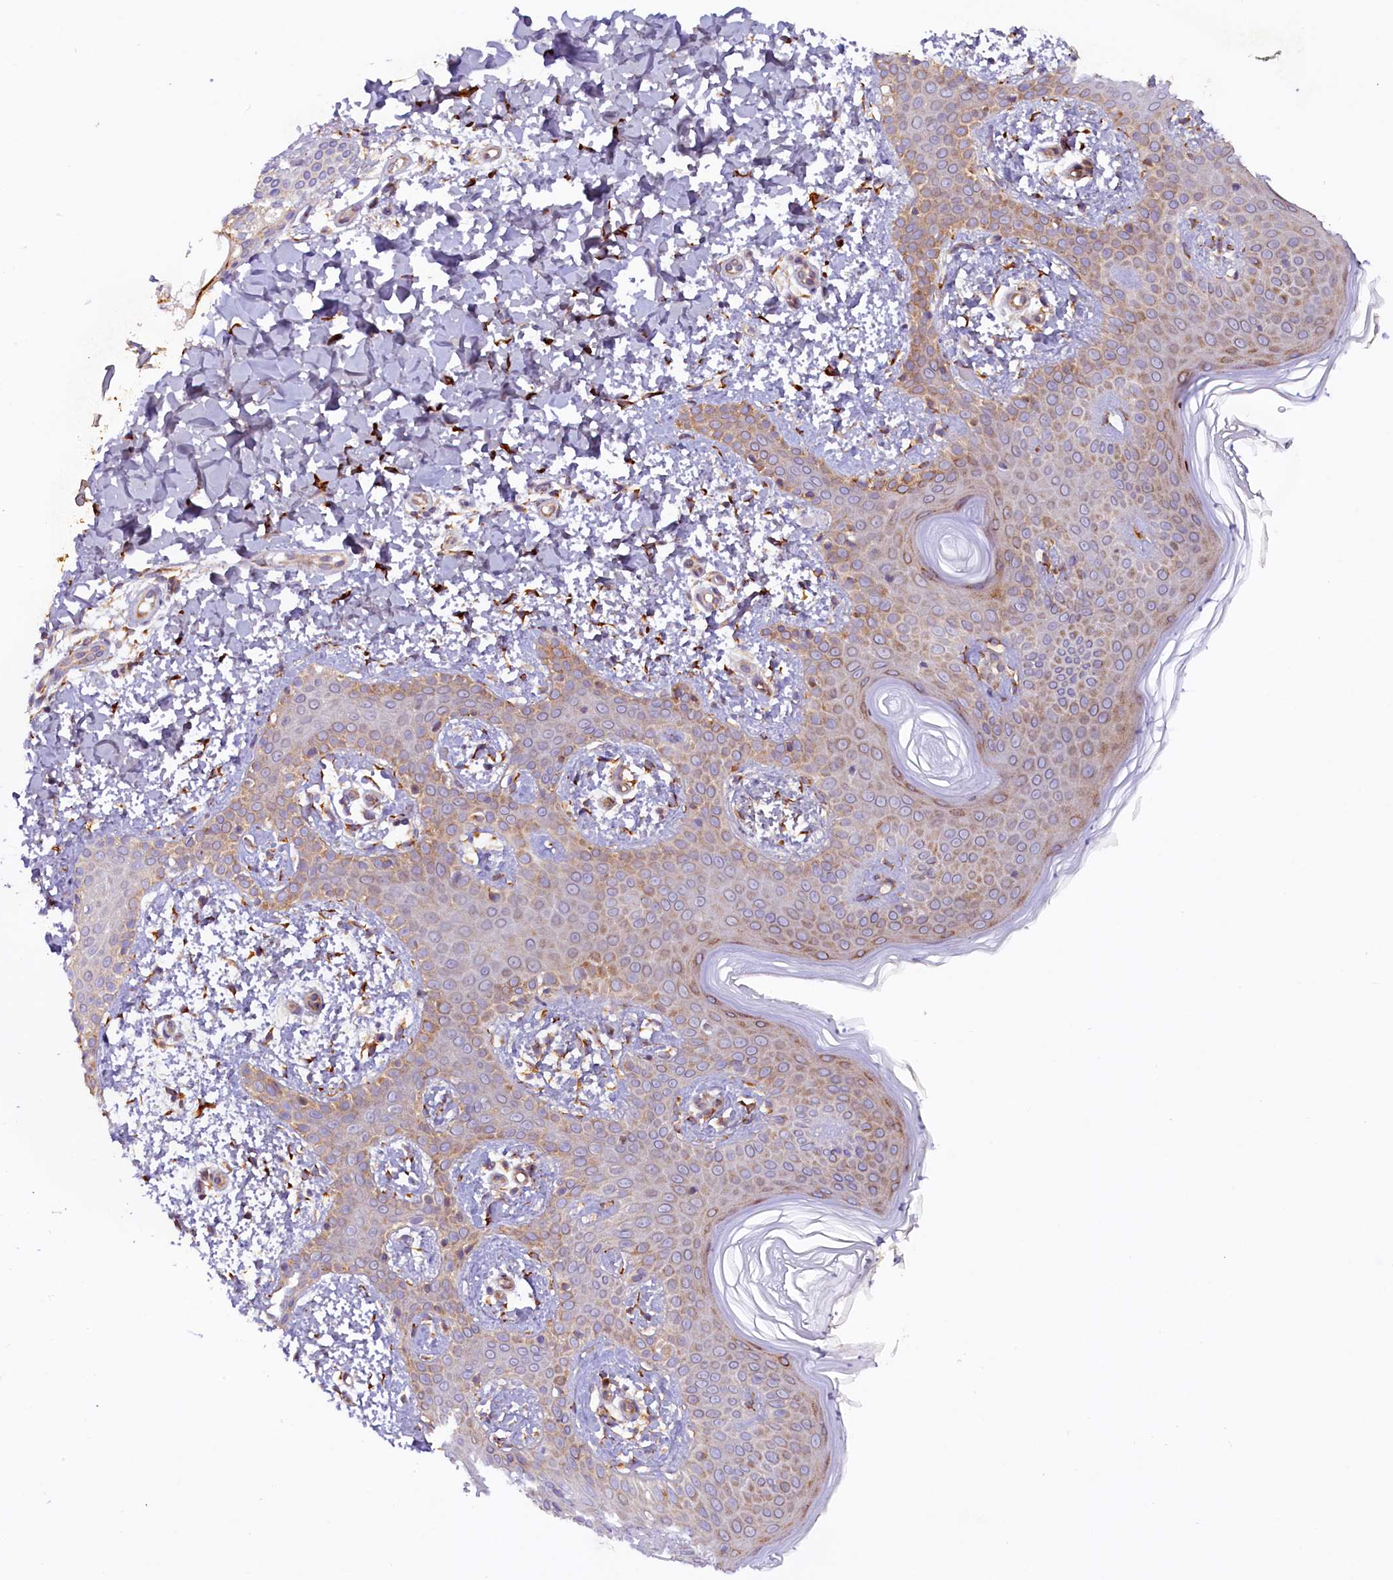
{"staining": {"intensity": "moderate", "quantity": "25%-75%", "location": "cytoplasmic/membranous"}, "tissue": "skin", "cell_type": "Fibroblasts", "image_type": "normal", "snomed": [{"axis": "morphology", "description": "Normal tissue, NOS"}, {"axis": "topography", "description": "Skin"}], "caption": "Brown immunohistochemical staining in normal human skin reveals moderate cytoplasmic/membranous positivity in about 25%-75% of fibroblasts. (DAB (3,3'-diaminobenzidine) IHC with brightfield microscopy, high magnification).", "gene": "SSC5D", "patient": {"sex": "male", "age": 36}}